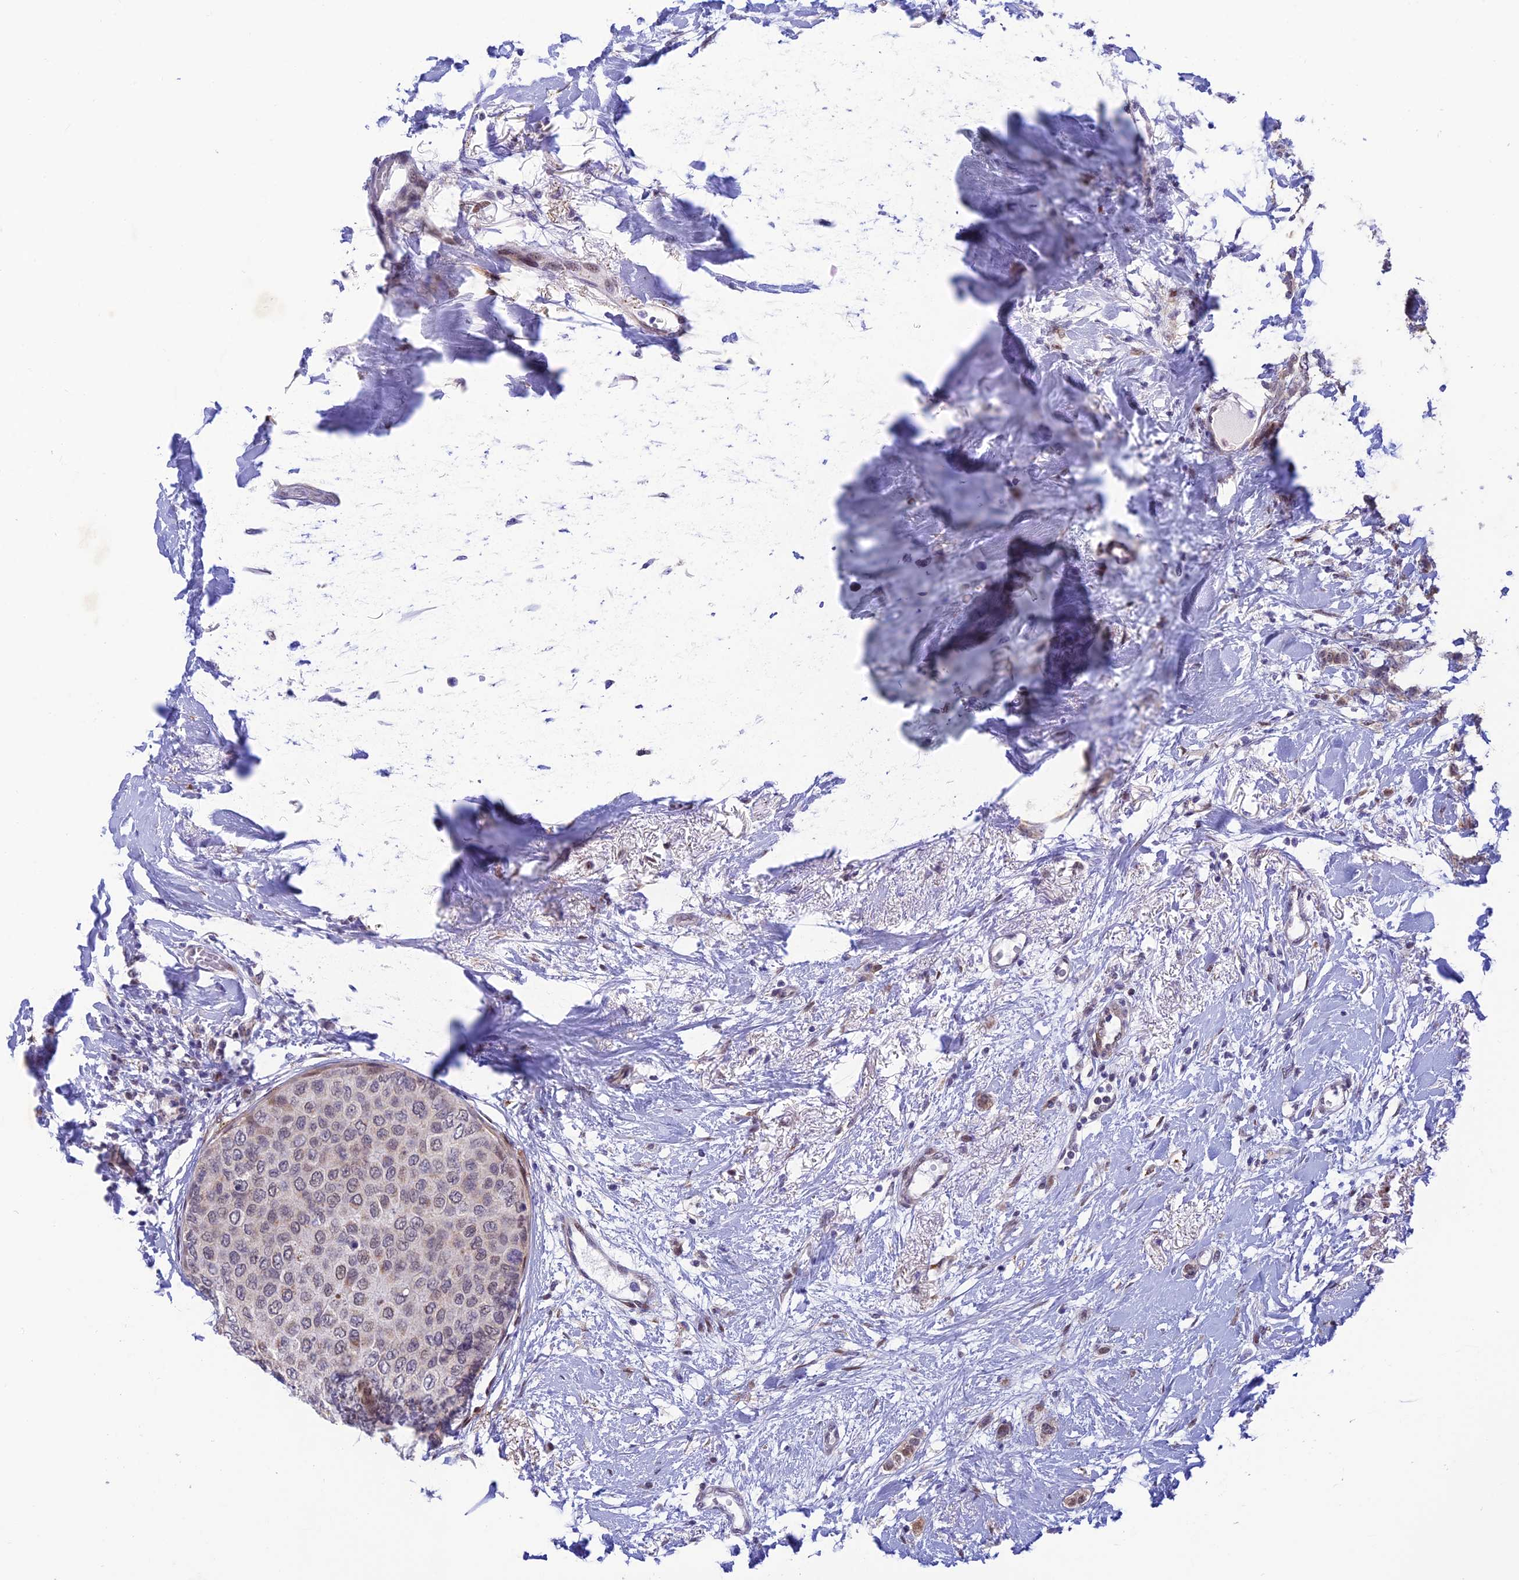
{"staining": {"intensity": "weak", "quantity": "<25%", "location": "cytoplasmic/membranous,nuclear"}, "tissue": "breast cancer", "cell_type": "Tumor cells", "image_type": "cancer", "snomed": [{"axis": "morphology", "description": "Duct carcinoma"}, {"axis": "topography", "description": "Breast"}], "caption": "Tumor cells show no significant protein staining in breast cancer (infiltrating ductal carcinoma).", "gene": "WDR55", "patient": {"sex": "female", "age": 72}}